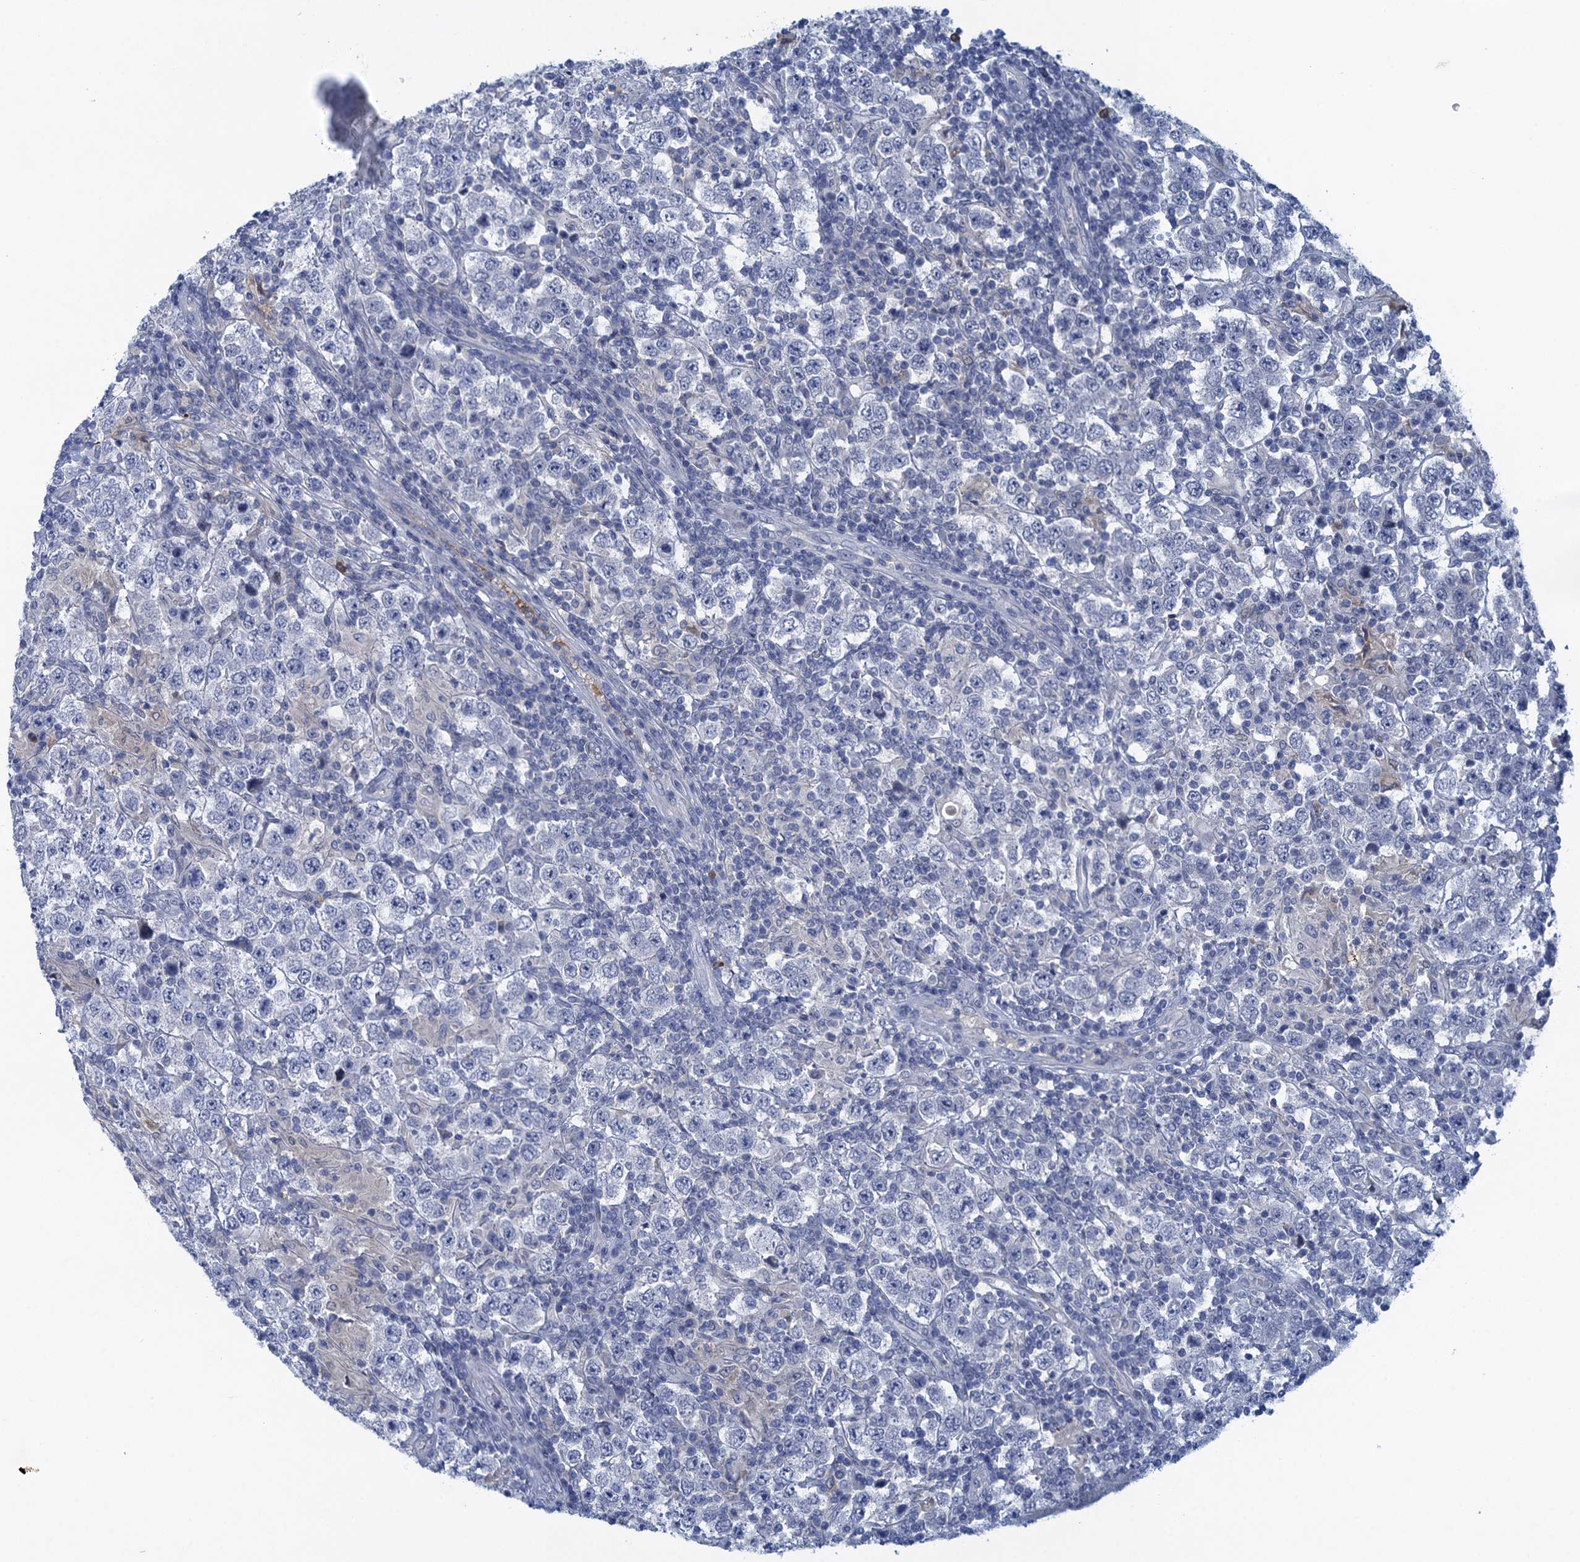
{"staining": {"intensity": "negative", "quantity": "none", "location": "none"}, "tissue": "testis cancer", "cell_type": "Tumor cells", "image_type": "cancer", "snomed": [{"axis": "morphology", "description": "Normal tissue, NOS"}, {"axis": "morphology", "description": "Urothelial carcinoma, High grade"}, {"axis": "morphology", "description": "Seminoma, NOS"}, {"axis": "morphology", "description": "Carcinoma, Embryonal, NOS"}, {"axis": "topography", "description": "Urinary bladder"}, {"axis": "topography", "description": "Testis"}], "caption": "Tumor cells are negative for brown protein staining in embryonal carcinoma (testis).", "gene": "SCEL", "patient": {"sex": "male", "age": 41}}